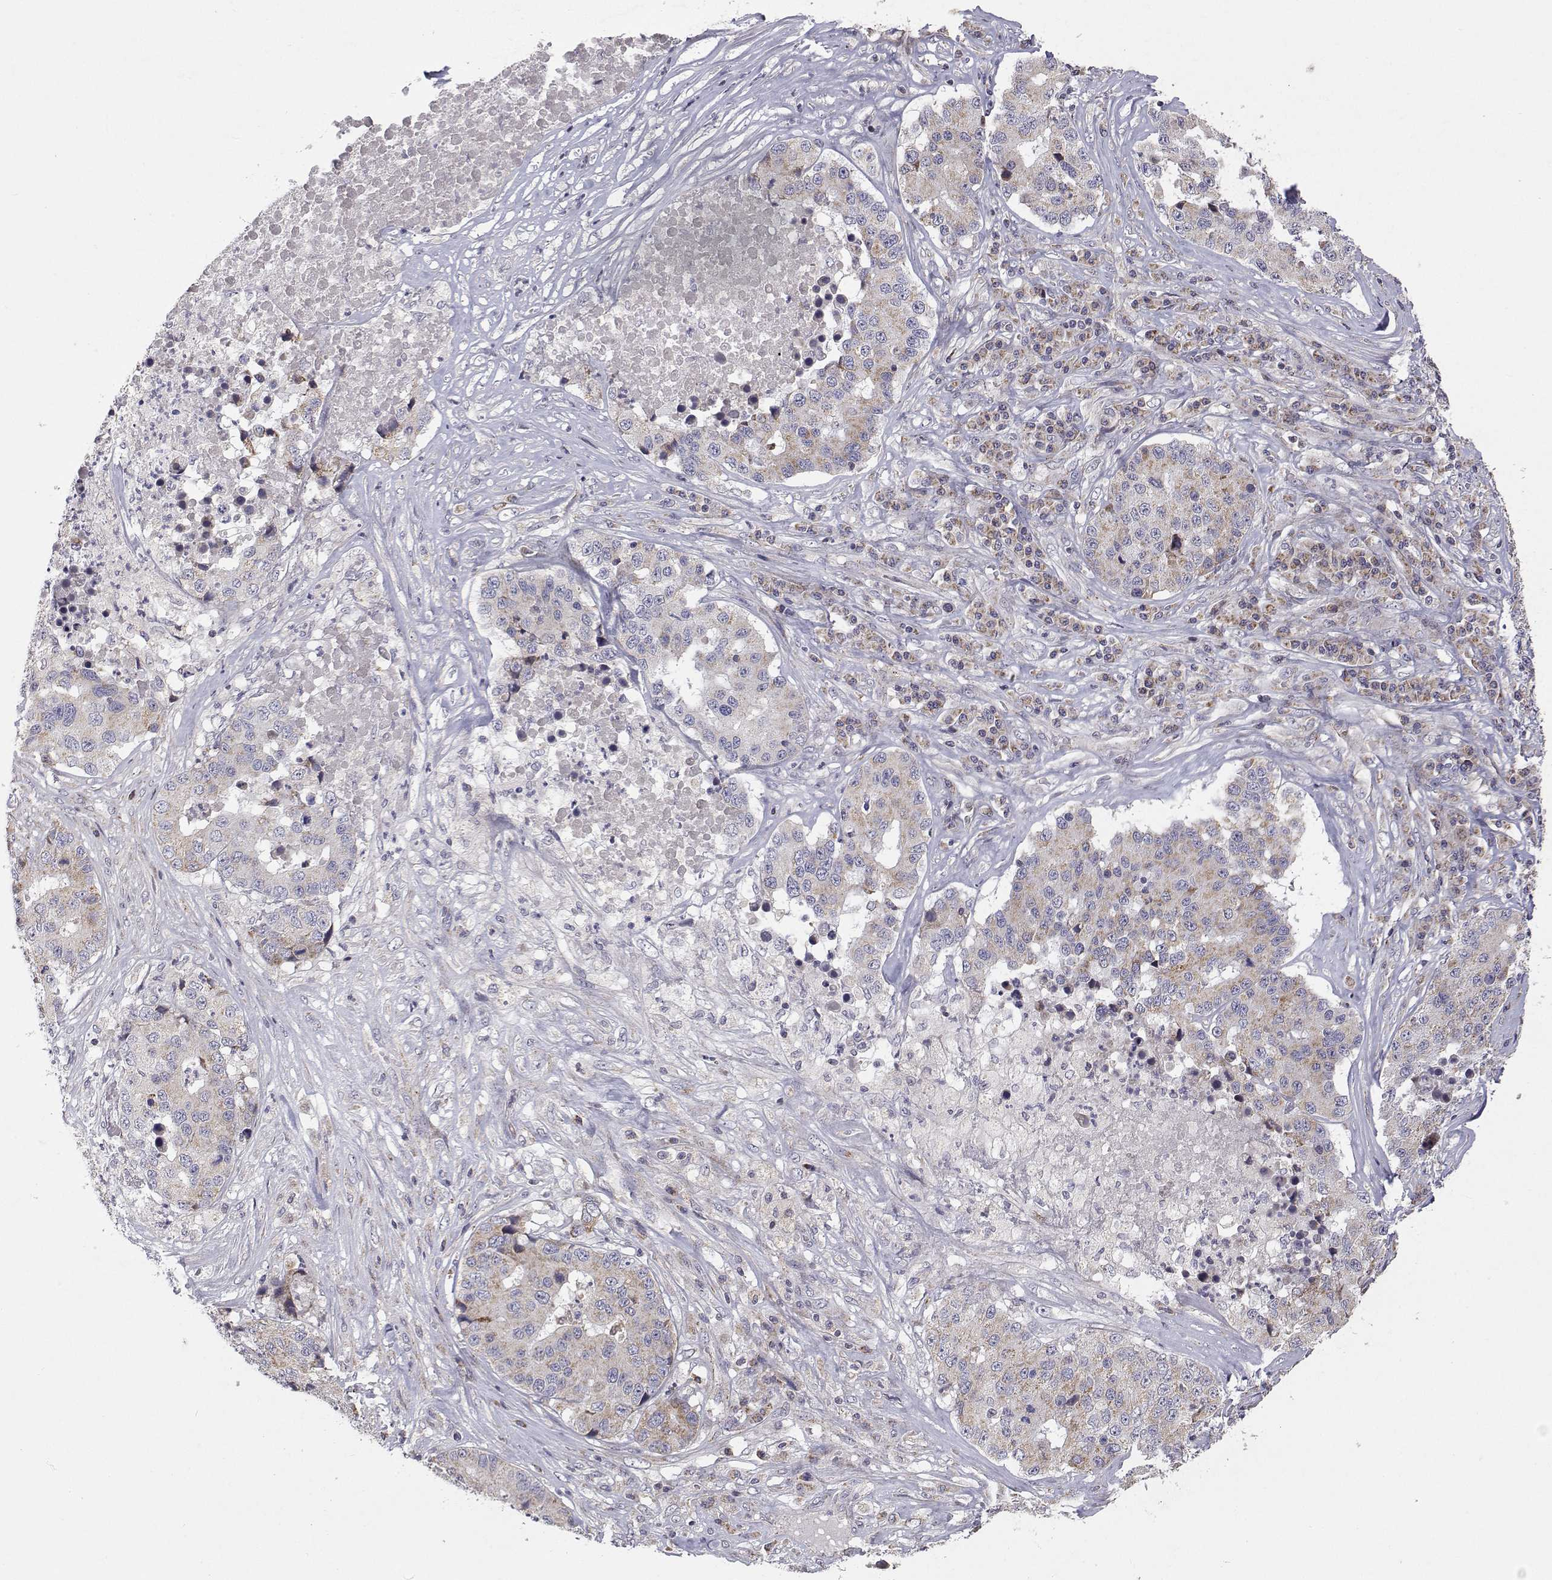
{"staining": {"intensity": "weak", "quantity": "25%-75%", "location": "cytoplasmic/membranous"}, "tissue": "stomach cancer", "cell_type": "Tumor cells", "image_type": "cancer", "snomed": [{"axis": "morphology", "description": "Adenocarcinoma, NOS"}, {"axis": "topography", "description": "Stomach"}], "caption": "Stomach cancer (adenocarcinoma) tissue demonstrates weak cytoplasmic/membranous expression in approximately 25%-75% of tumor cells", "gene": "MRPL3", "patient": {"sex": "male", "age": 71}}